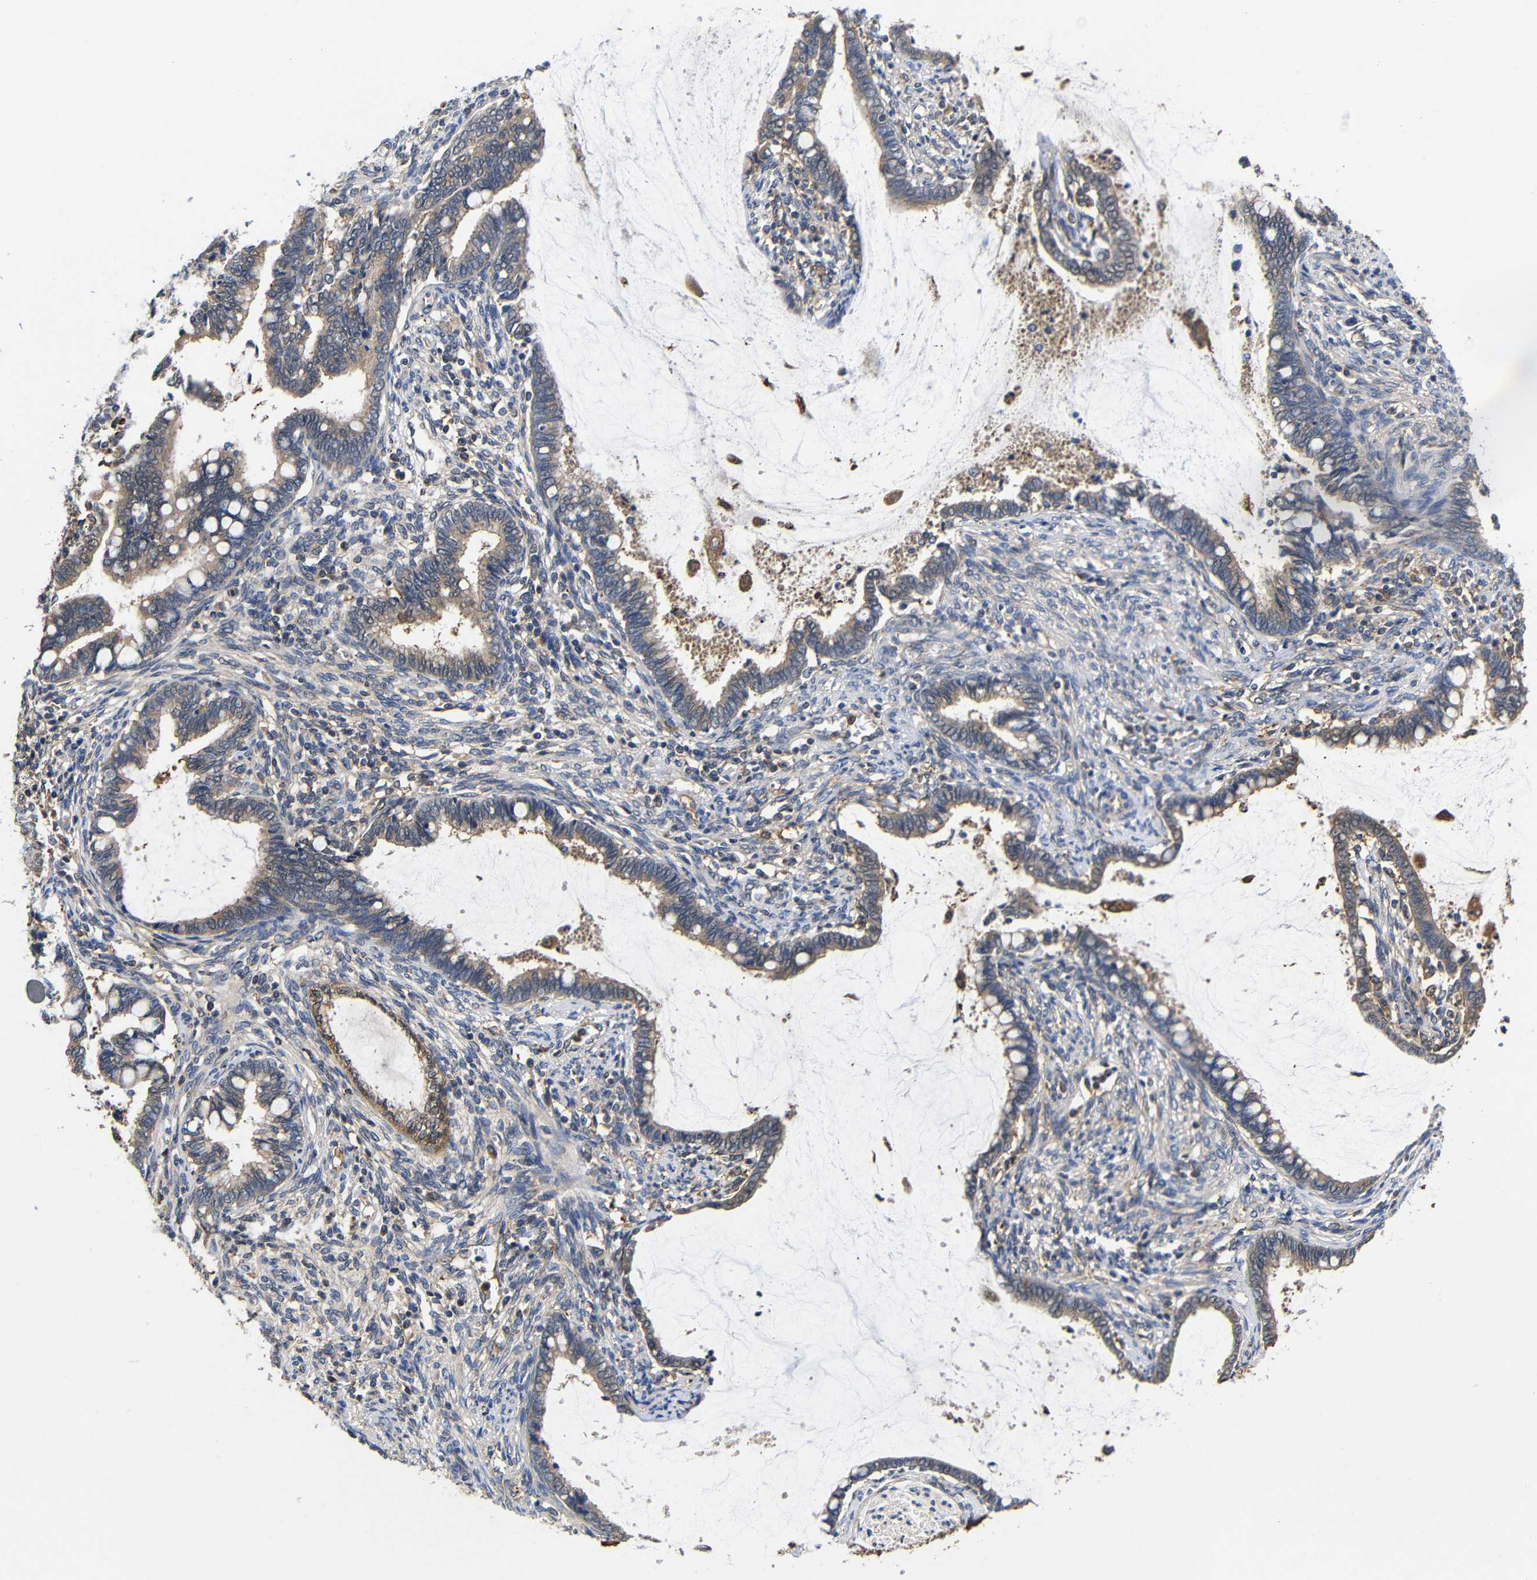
{"staining": {"intensity": "moderate", "quantity": ">75%", "location": "cytoplasmic/membranous"}, "tissue": "cervical cancer", "cell_type": "Tumor cells", "image_type": "cancer", "snomed": [{"axis": "morphology", "description": "Adenocarcinoma, NOS"}, {"axis": "topography", "description": "Cervix"}], "caption": "Approximately >75% of tumor cells in human cervical cancer (adenocarcinoma) show moderate cytoplasmic/membranous protein staining as visualized by brown immunohistochemical staining.", "gene": "LRRCC1", "patient": {"sex": "female", "age": 44}}